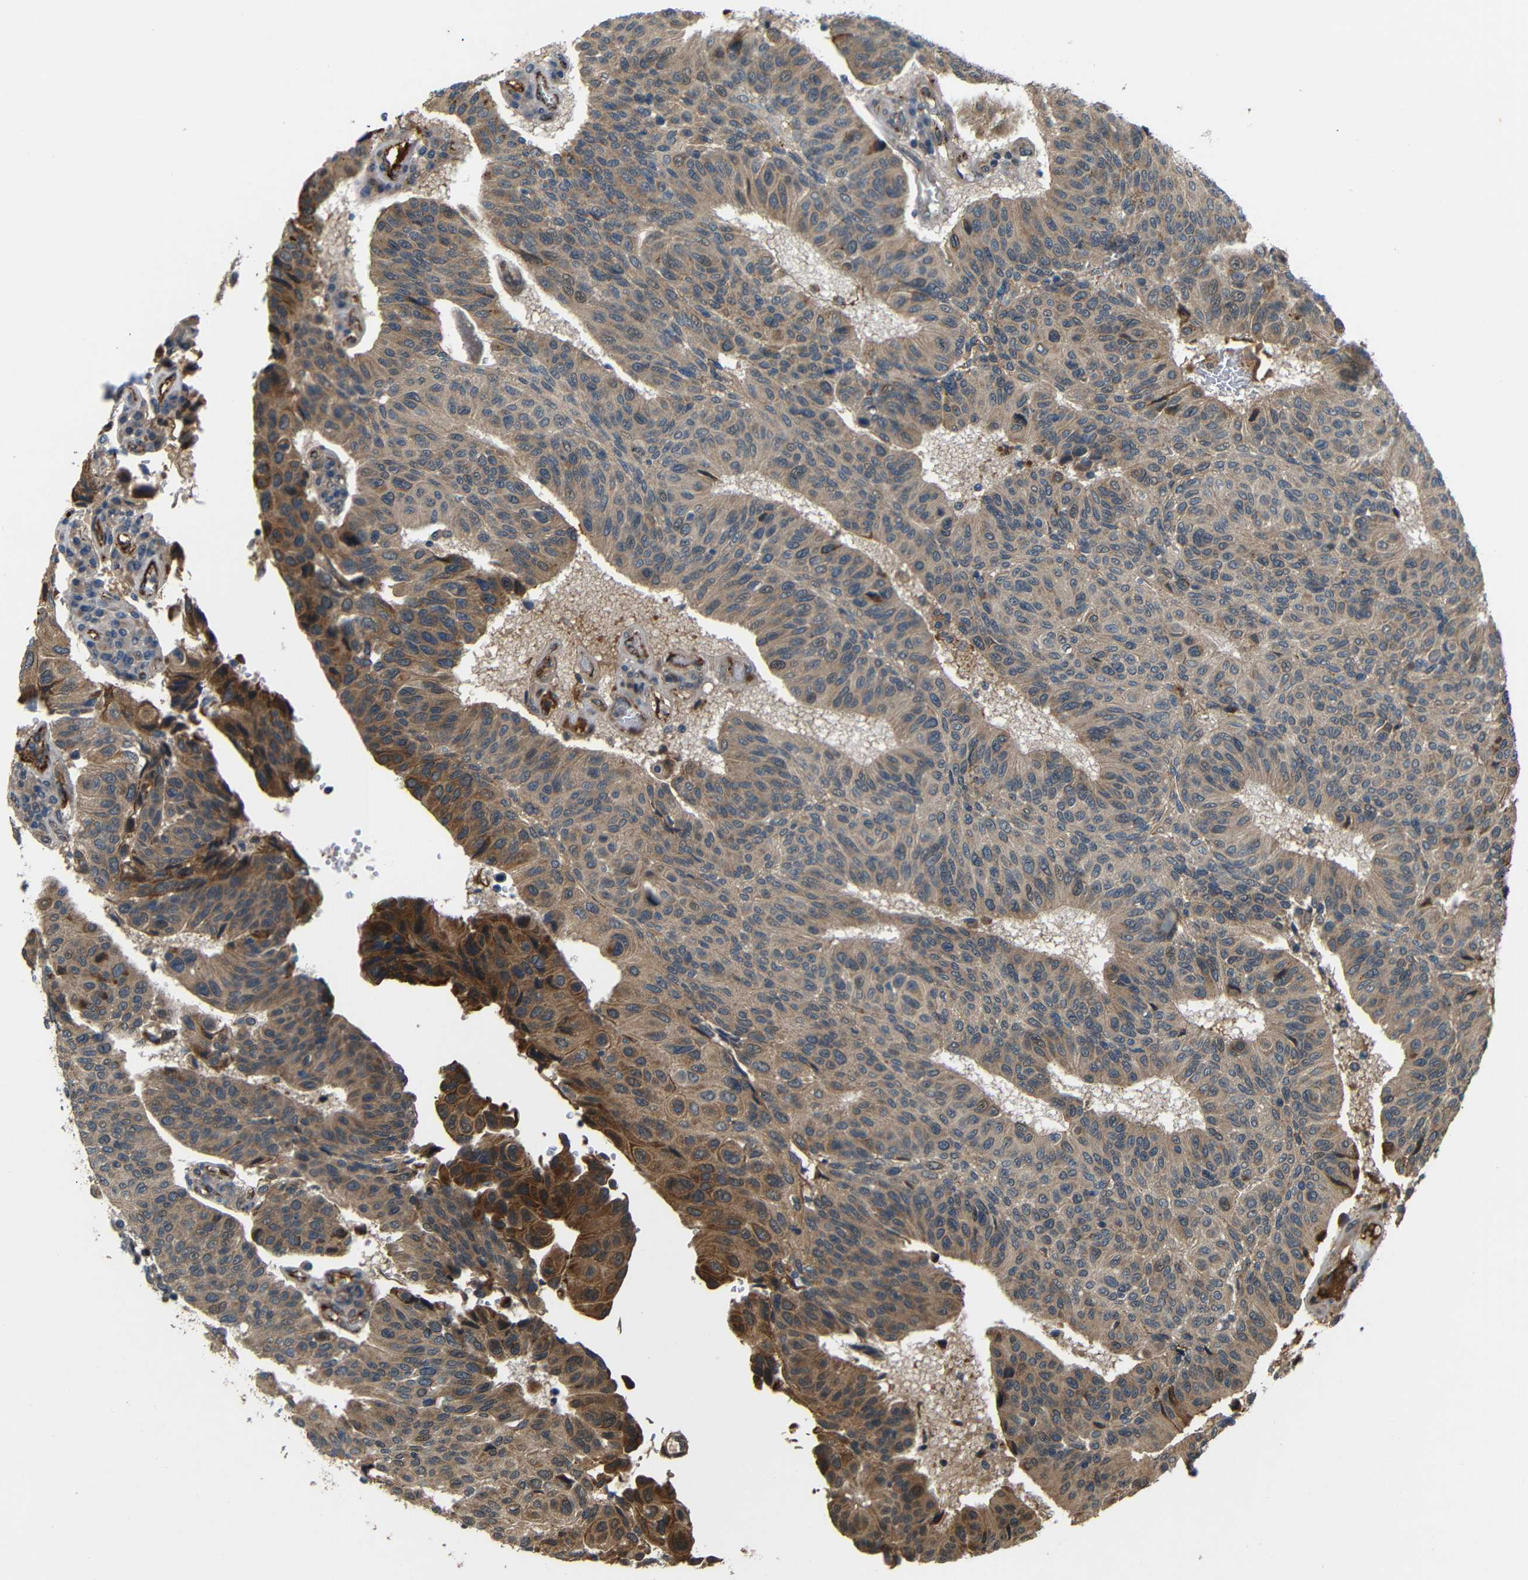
{"staining": {"intensity": "moderate", "quantity": ">75%", "location": "cytoplasmic/membranous"}, "tissue": "urothelial cancer", "cell_type": "Tumor cells", "image_type": "cancer", "snomed": [{"axis": "morphology", "description": "Urothelial carcinoma, High grade"}, {"axis": "topography", "description": "Urinary bladder"}], "caption": "An IHC image of neoplastic tissue is shown. Protein staining in brown highlights moderate cytoplasmic/membranous positivity in high-grade urothelial carcinoma within tumor cells.", "gene": "ATP7A", "patient": {"sex": "male", "age": 66}}